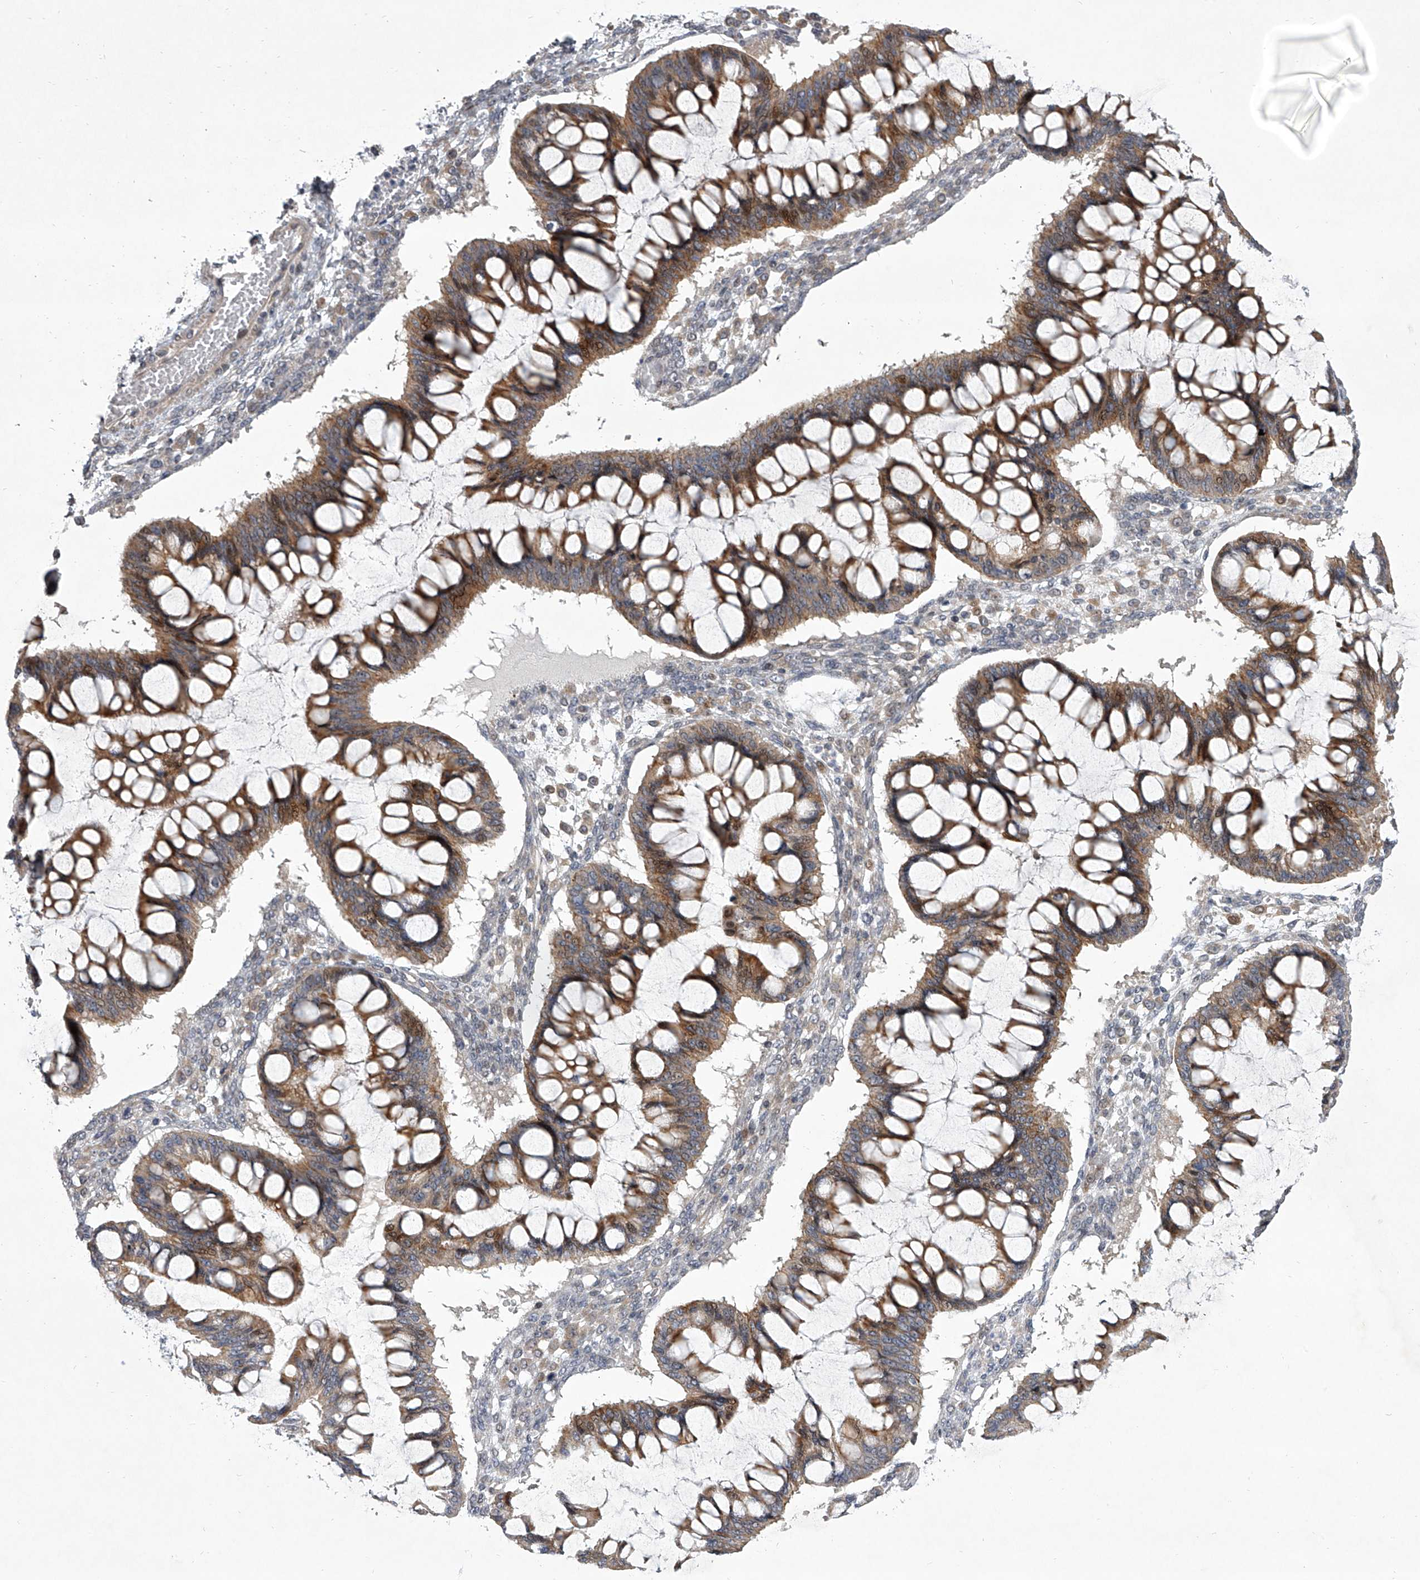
{"staining": {"intensity": "strong", "quantity": ">75%", "location": "cytoplasmic/membranous"}, "tissue": "ovarian cancer", "cell_type": "Tumor cells", "image_type": "cancer", "snomed": [{"axis": "morphology", "description": "Cystadenocarcinoma, mucinous, NOS"}, {"axis": "topography", "description": "Ovary"}], "caption": "DAB (3,3'-diaminobenzidine) immunohistochemical staining of human ovarian mucinous cystadenocarcinoma reveals strong cytoplasmic/membranous protein expression in approximately >75% of tumor cells.", "gene": "HEATR6", "patient": {"sex": "female", "age": 73}}